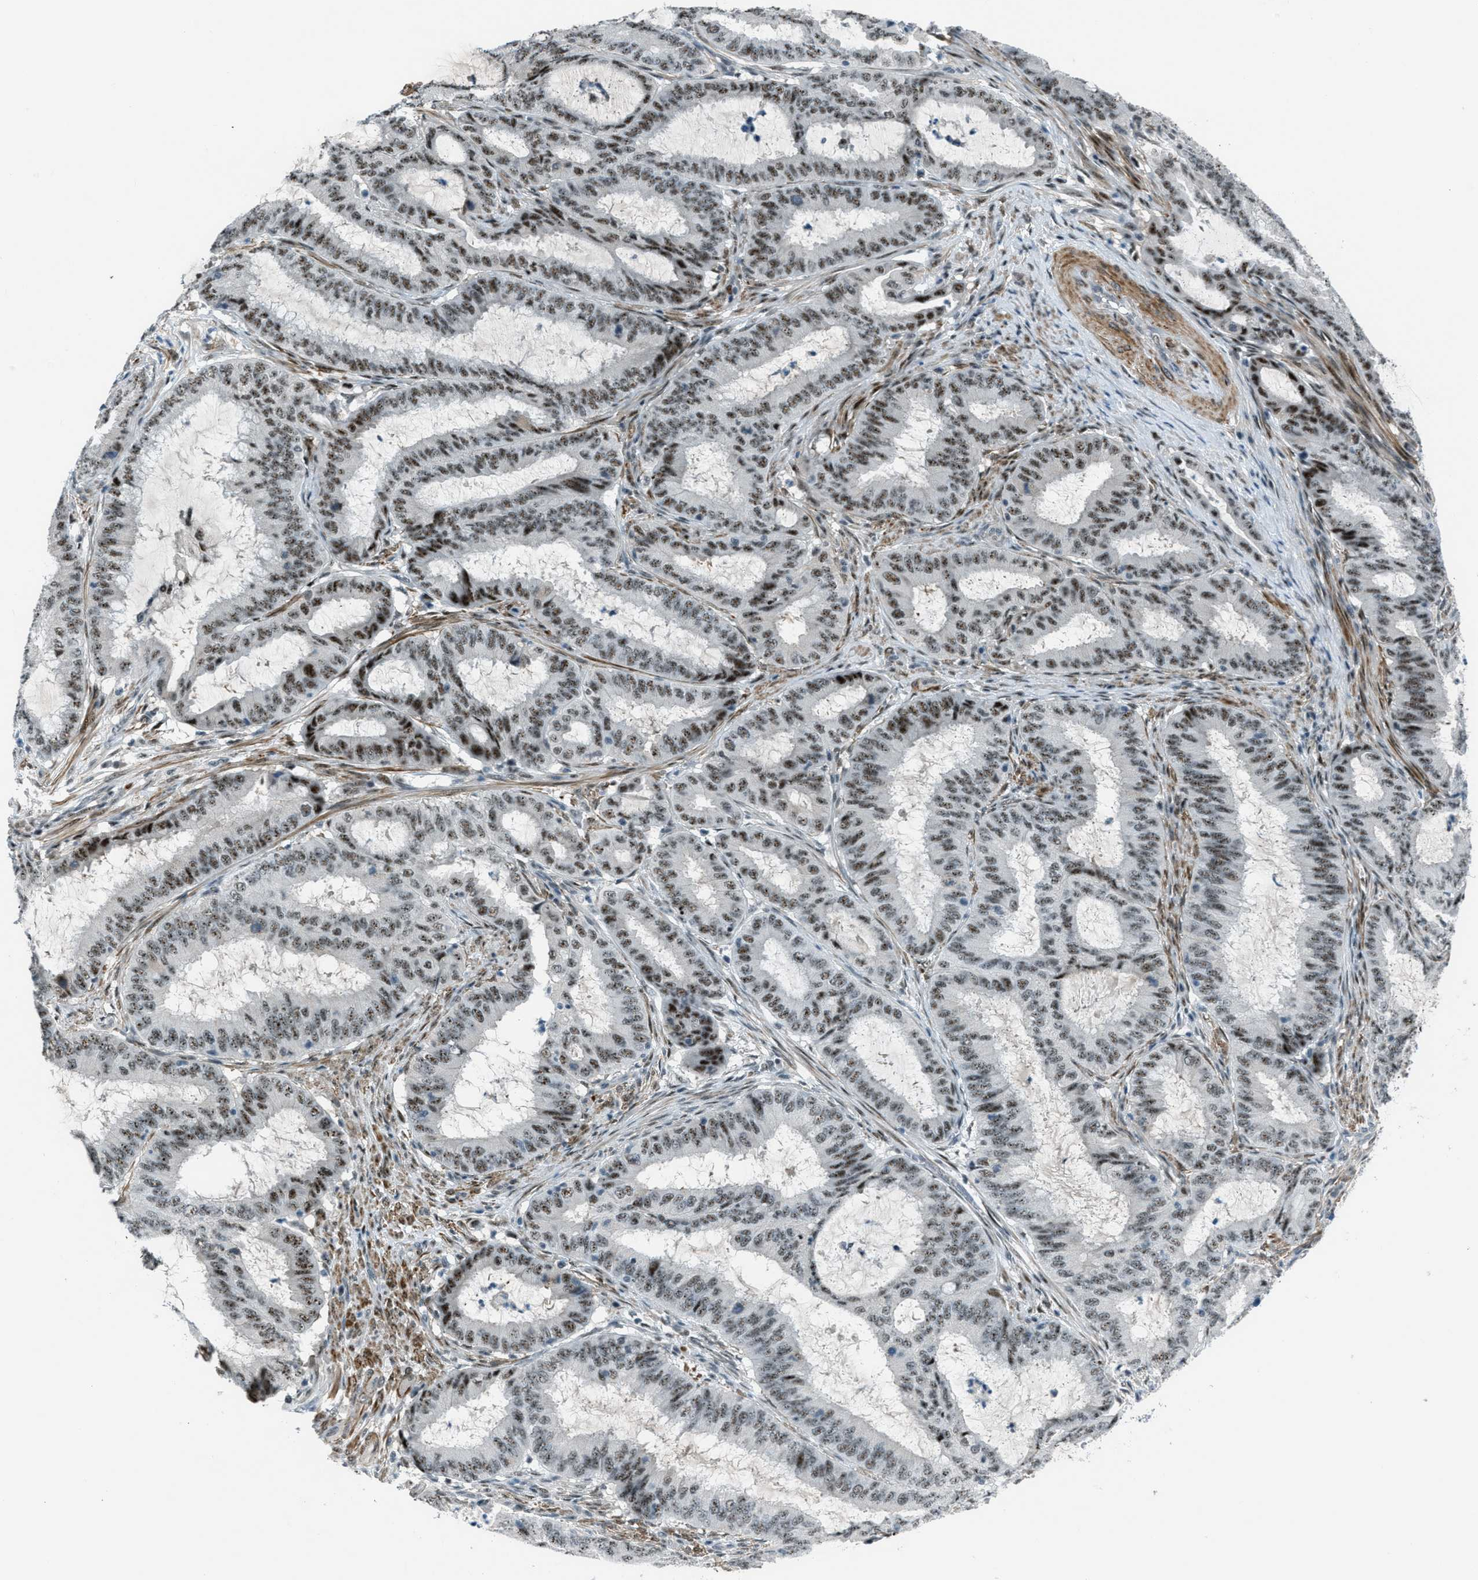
{"staining": {"intensity": "moderate", "quantity": ">75%", "location": "nuclear"}, "tissue": "endometrial cancer", "cell_type": "Tumor cells", "image_type": "cancer", "snomed": [{"axis": "morphology", "description": "Adenocarcinoma, NOS"}, {"axis": "topography", "description": "Endometrium"}], "caption": "A brown stain shows moderate nuclear expression of a protein in human endometrial cancer tumor cells.", "gene": "ZDHHC23", "patient": {"sex": "female", "age": 70}}